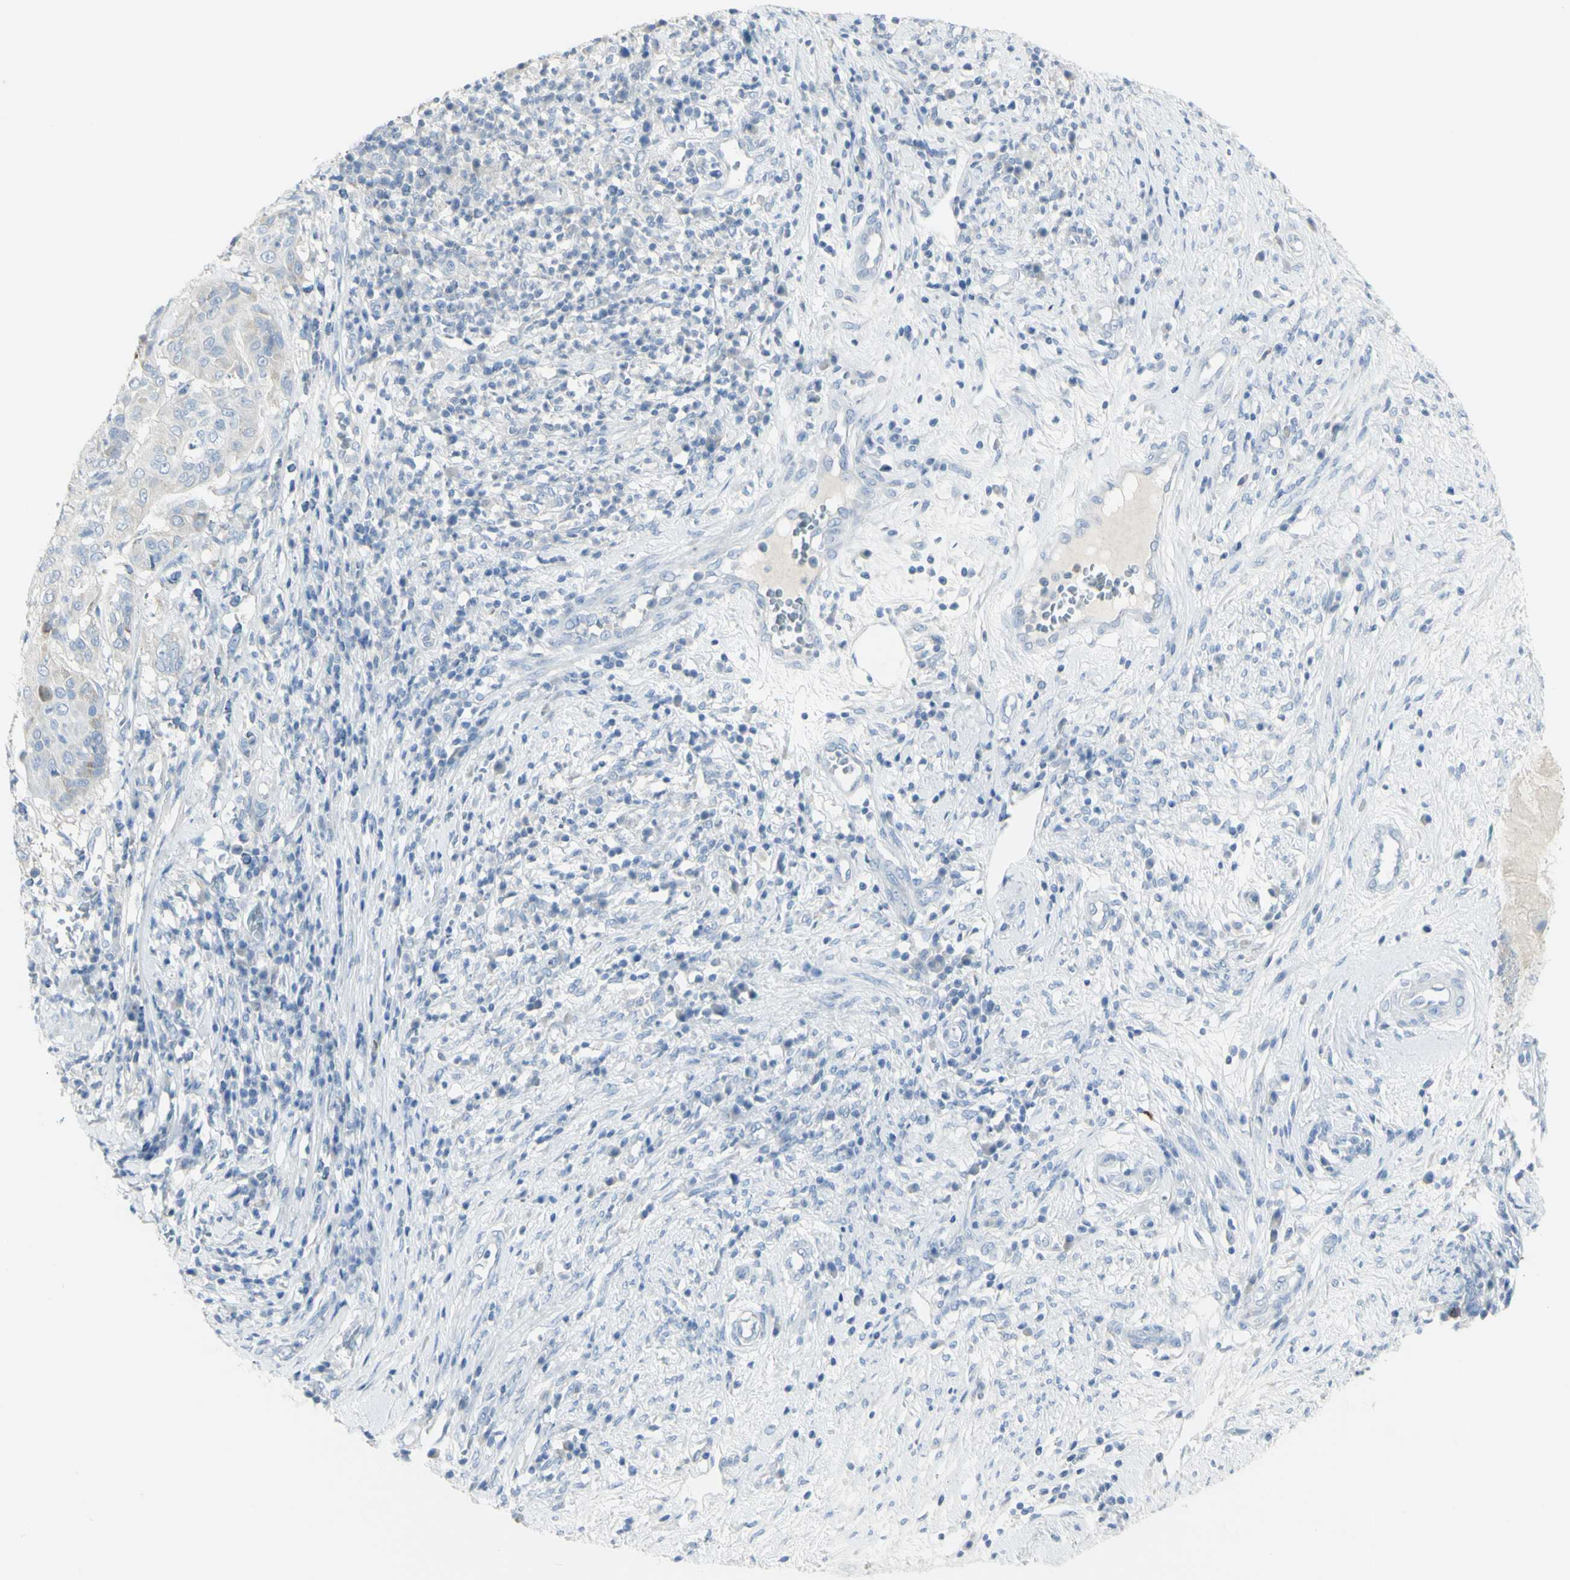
{"staining": {"intensity": "negative", "quantity": "none", "location": "none"}, "tissue": "cervical cancer", "cell_type": "Tumor cells", "image_type": "cancer", "snomed": [{"axis": "morphology", "description": "Normal tissue, NOS"}, {"axis": "morphology", "description": "Squamous cell carcinoma, NOS"}, {"axis": "topography", "description": "Cervix"}], "caption": "A high-resolution photomicrograph shows IHC staining of cervical squamous cell carcinoma, which reveals no significant expression in tumor cells. (IHC, brightfield microscopy, high magnification).", "gene": "CD207", "patient": {"sex": "female", "age": 39}}